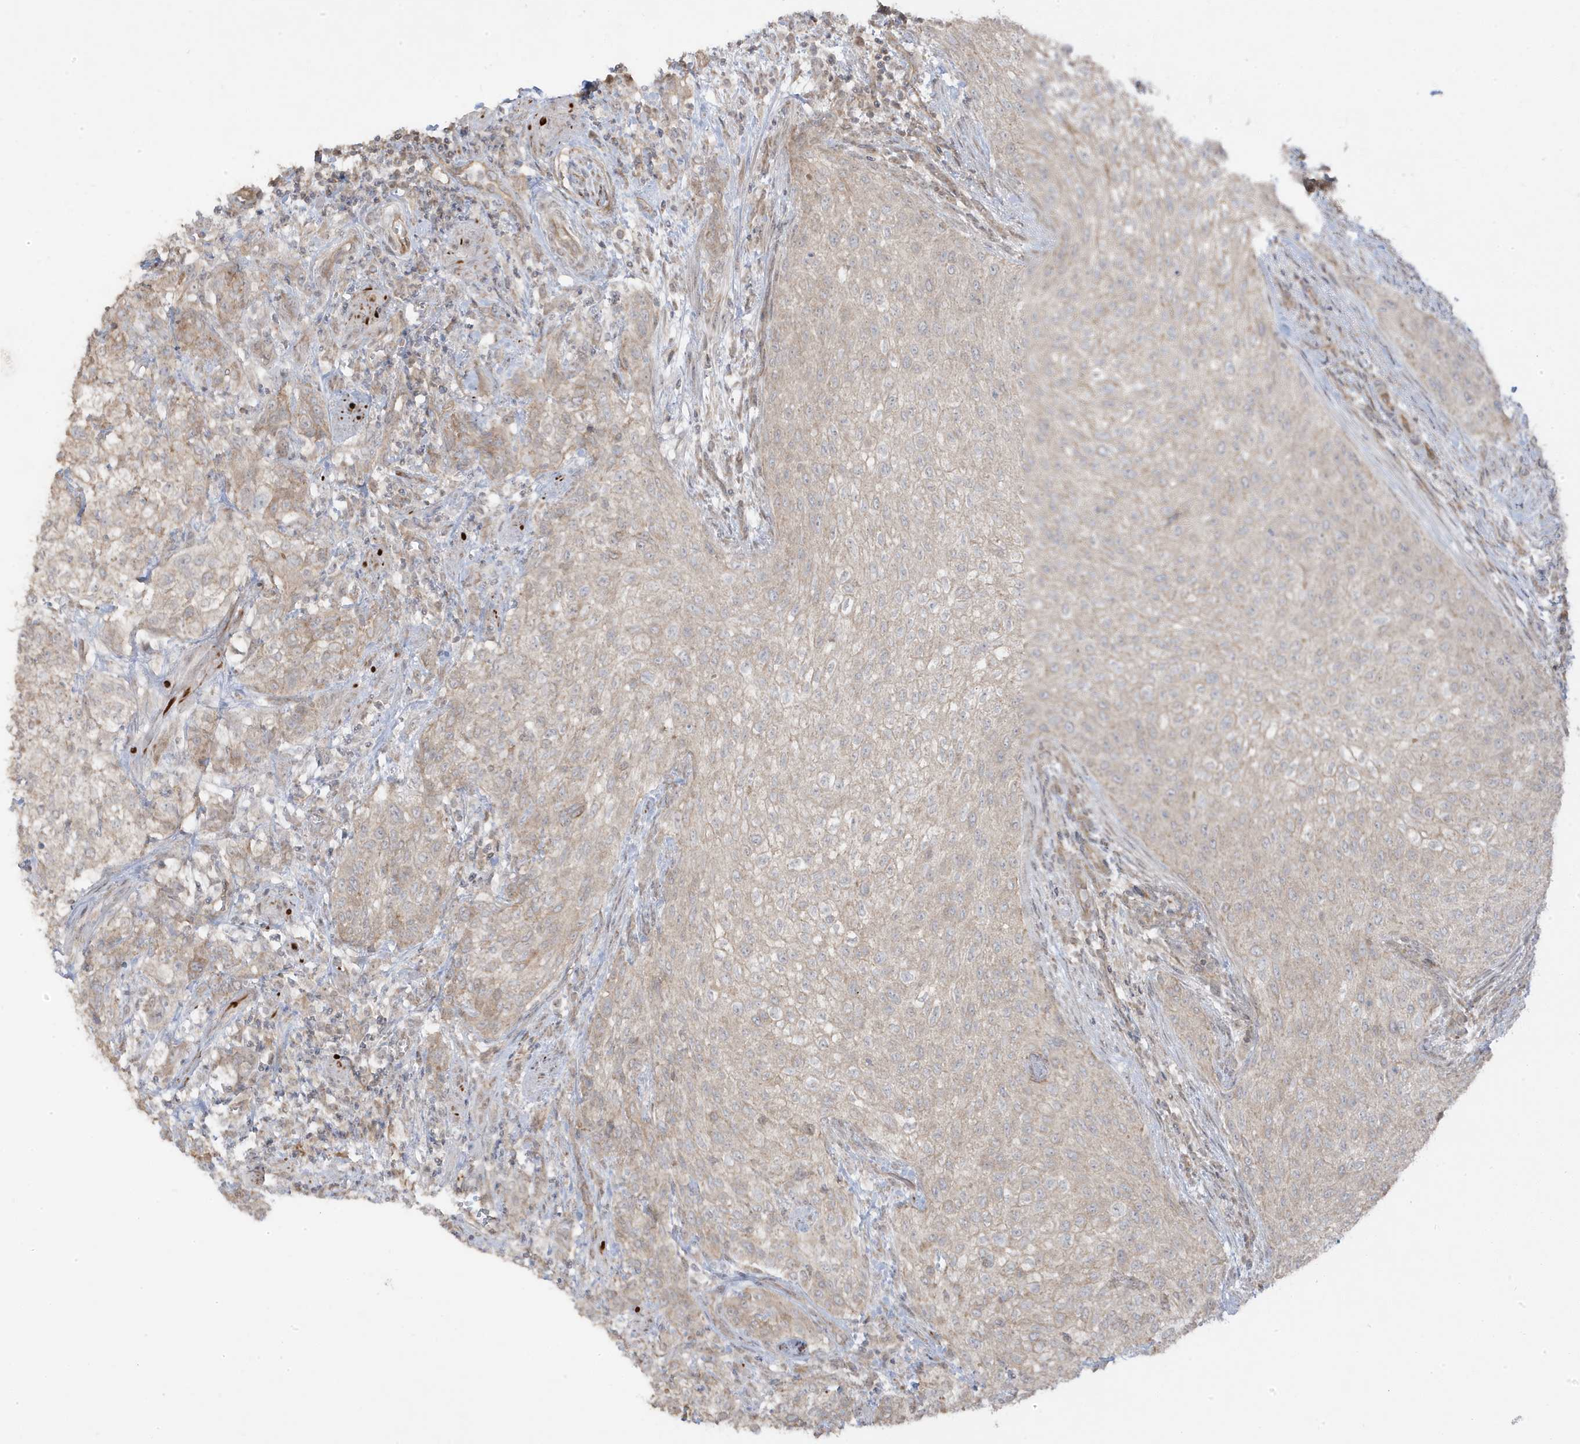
{"staining": {"intensity": "weak", "quantity": "<25%", "location": "cytoplasmic/membranous"}, "tissue": "urothelial cancer", "cell_type": "Tumor cells", "image_type": "cancer", "snomed": [{"axis": "morphology", "description": "Urothelial carcinoma, High grade"}, {"axis": "topography", "description": "Urinary bladder"}], "caption": "Immunohistochemistry of human high-grade urothelial carcinoma demonstrates no staining in tumor cells.", "gene": "DNAJC12", "patient": {"sex": "male", "age": 35}}